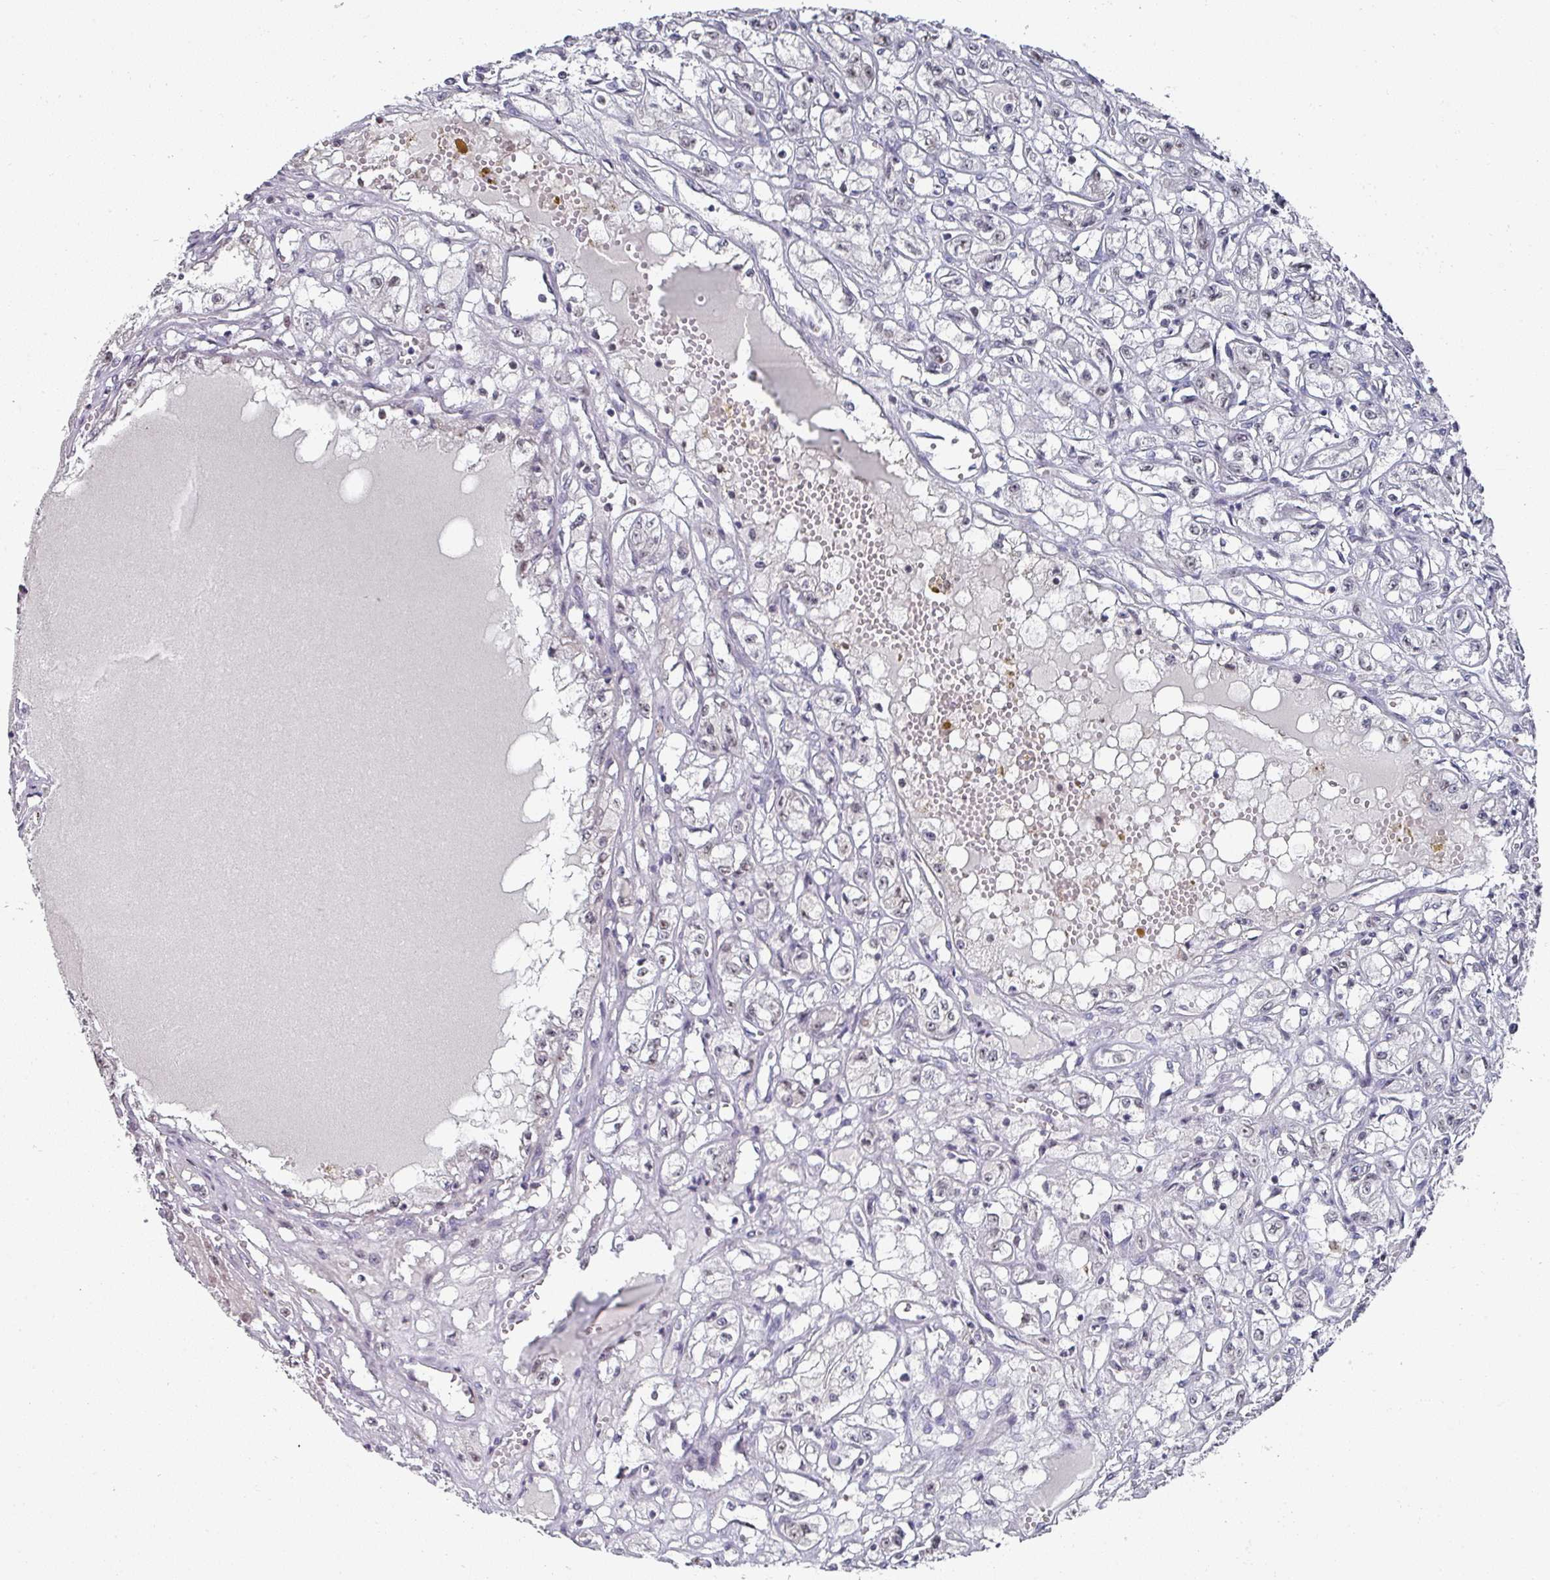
{"staining": {"intensity": "negative", "quantity": "none", "location": "none"}, "tissue": "renal cancer", "cell_type": "Tumor cells", "image_type": "cancer", "snomed": [{"axis": "morphology", "description": "Adenocarcinoma, NOS"}, {"axis": "topography", "description": "Kidney"}], "caption": "Tumor cells are negative for brown protein staining in renal cancer (adenocarcinoma).", "gene": "ZNF654", "patient": {"sex": "male", "age": 56}}